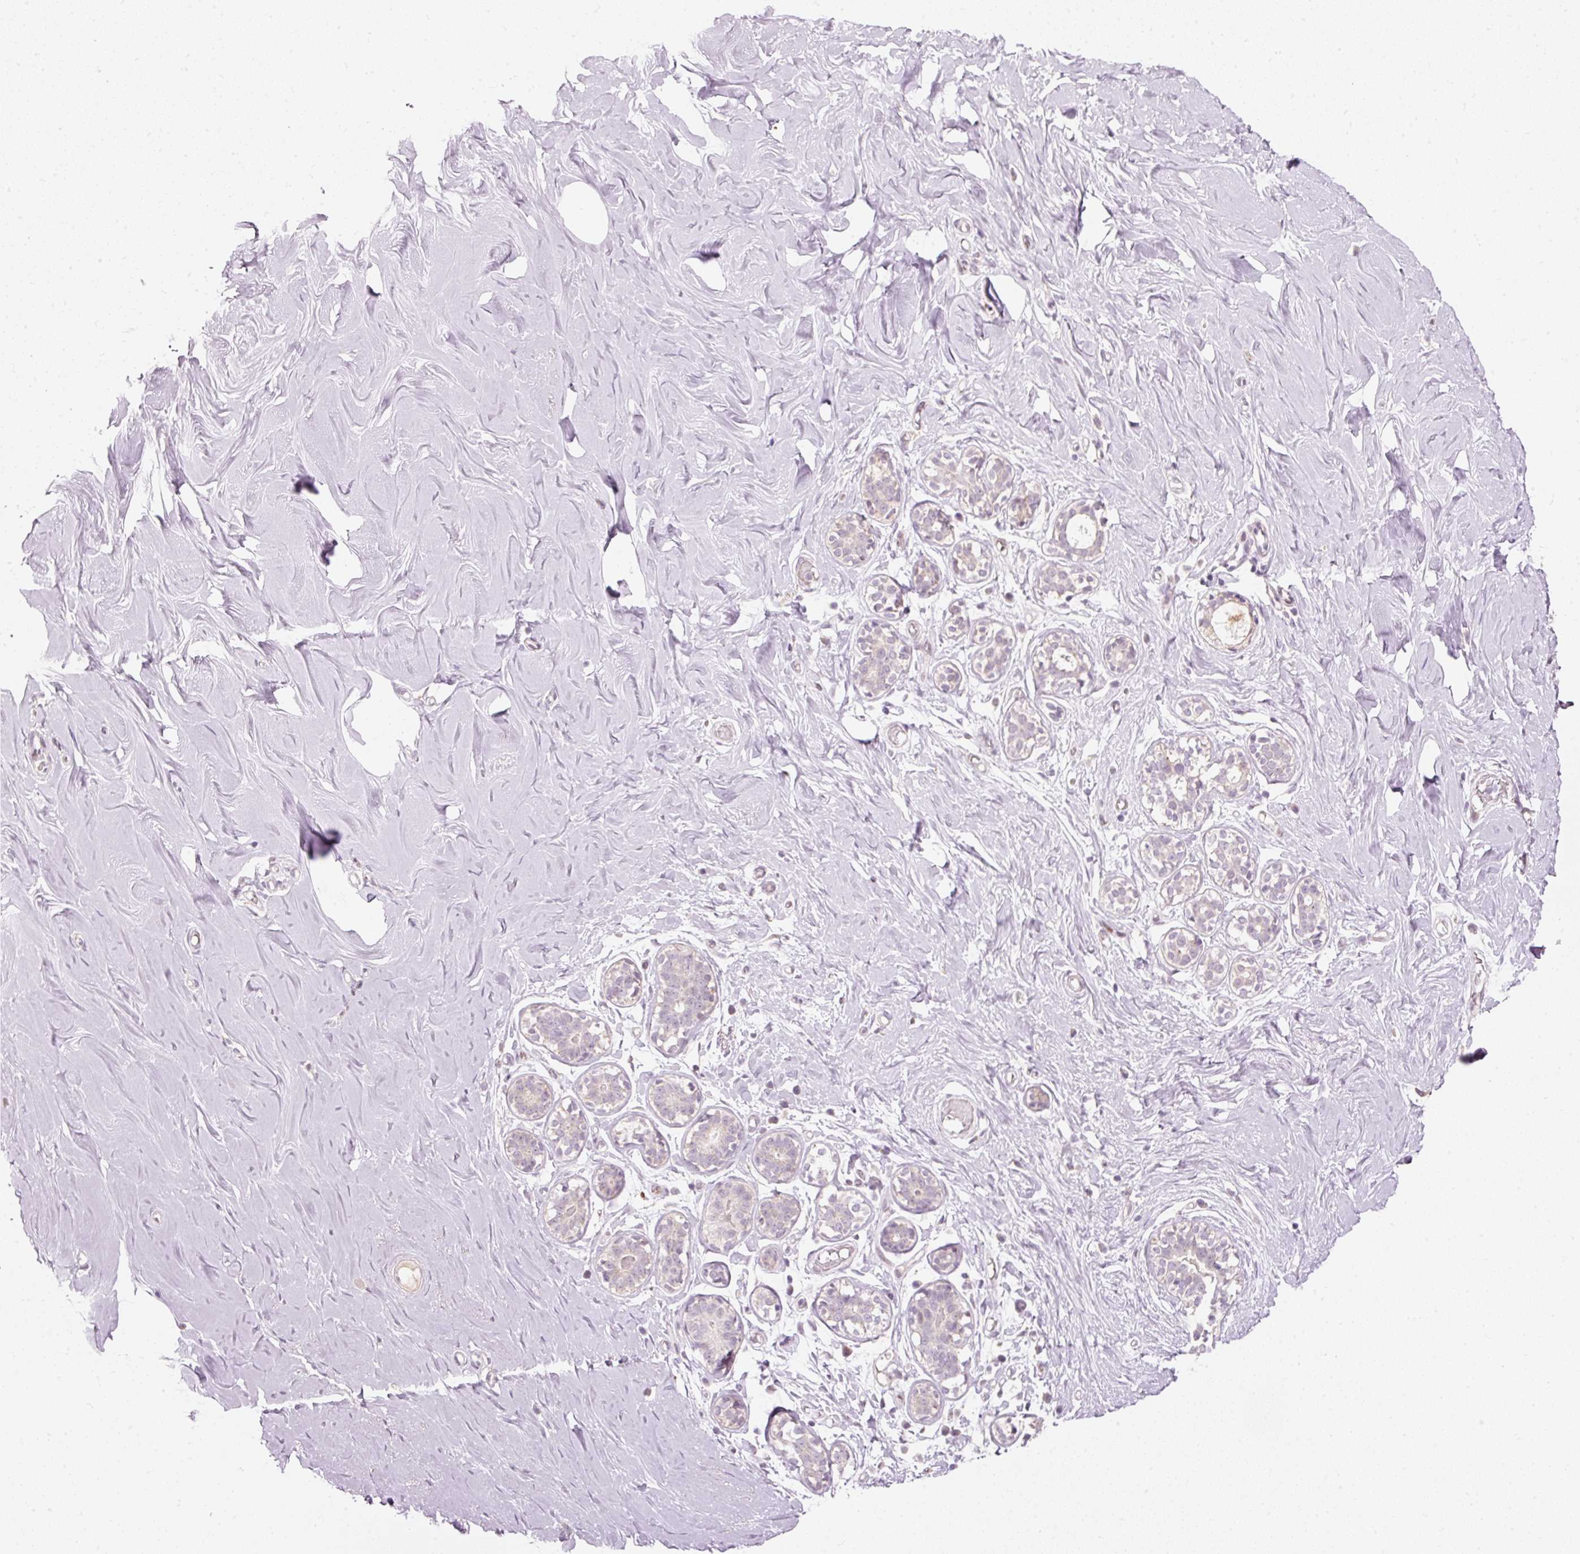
{"staining": {"intensity": "negative", "quantity": "none", "location": "none"}, "tissue": "breast", "cell_type": "Adipocytes", "image_type": "normal", "snomed": [{"axis": "morphology", "description": "Normal tissue, NOS"}, {"axis": "topography", "description": "Breast"}], "caption": "Immunohistochemistry (IHC) micrograph of unremarkable human breast stained for a protein (brown), which exhibits no positivity in adipocytes. The staining is performed using DAB (3,3'-diaminobenzidine) brown chromogen with nuclei counter-stained in using hematoxylin.", "gene": "RNF39", "patient": {"sex": "female", "age": 27}}